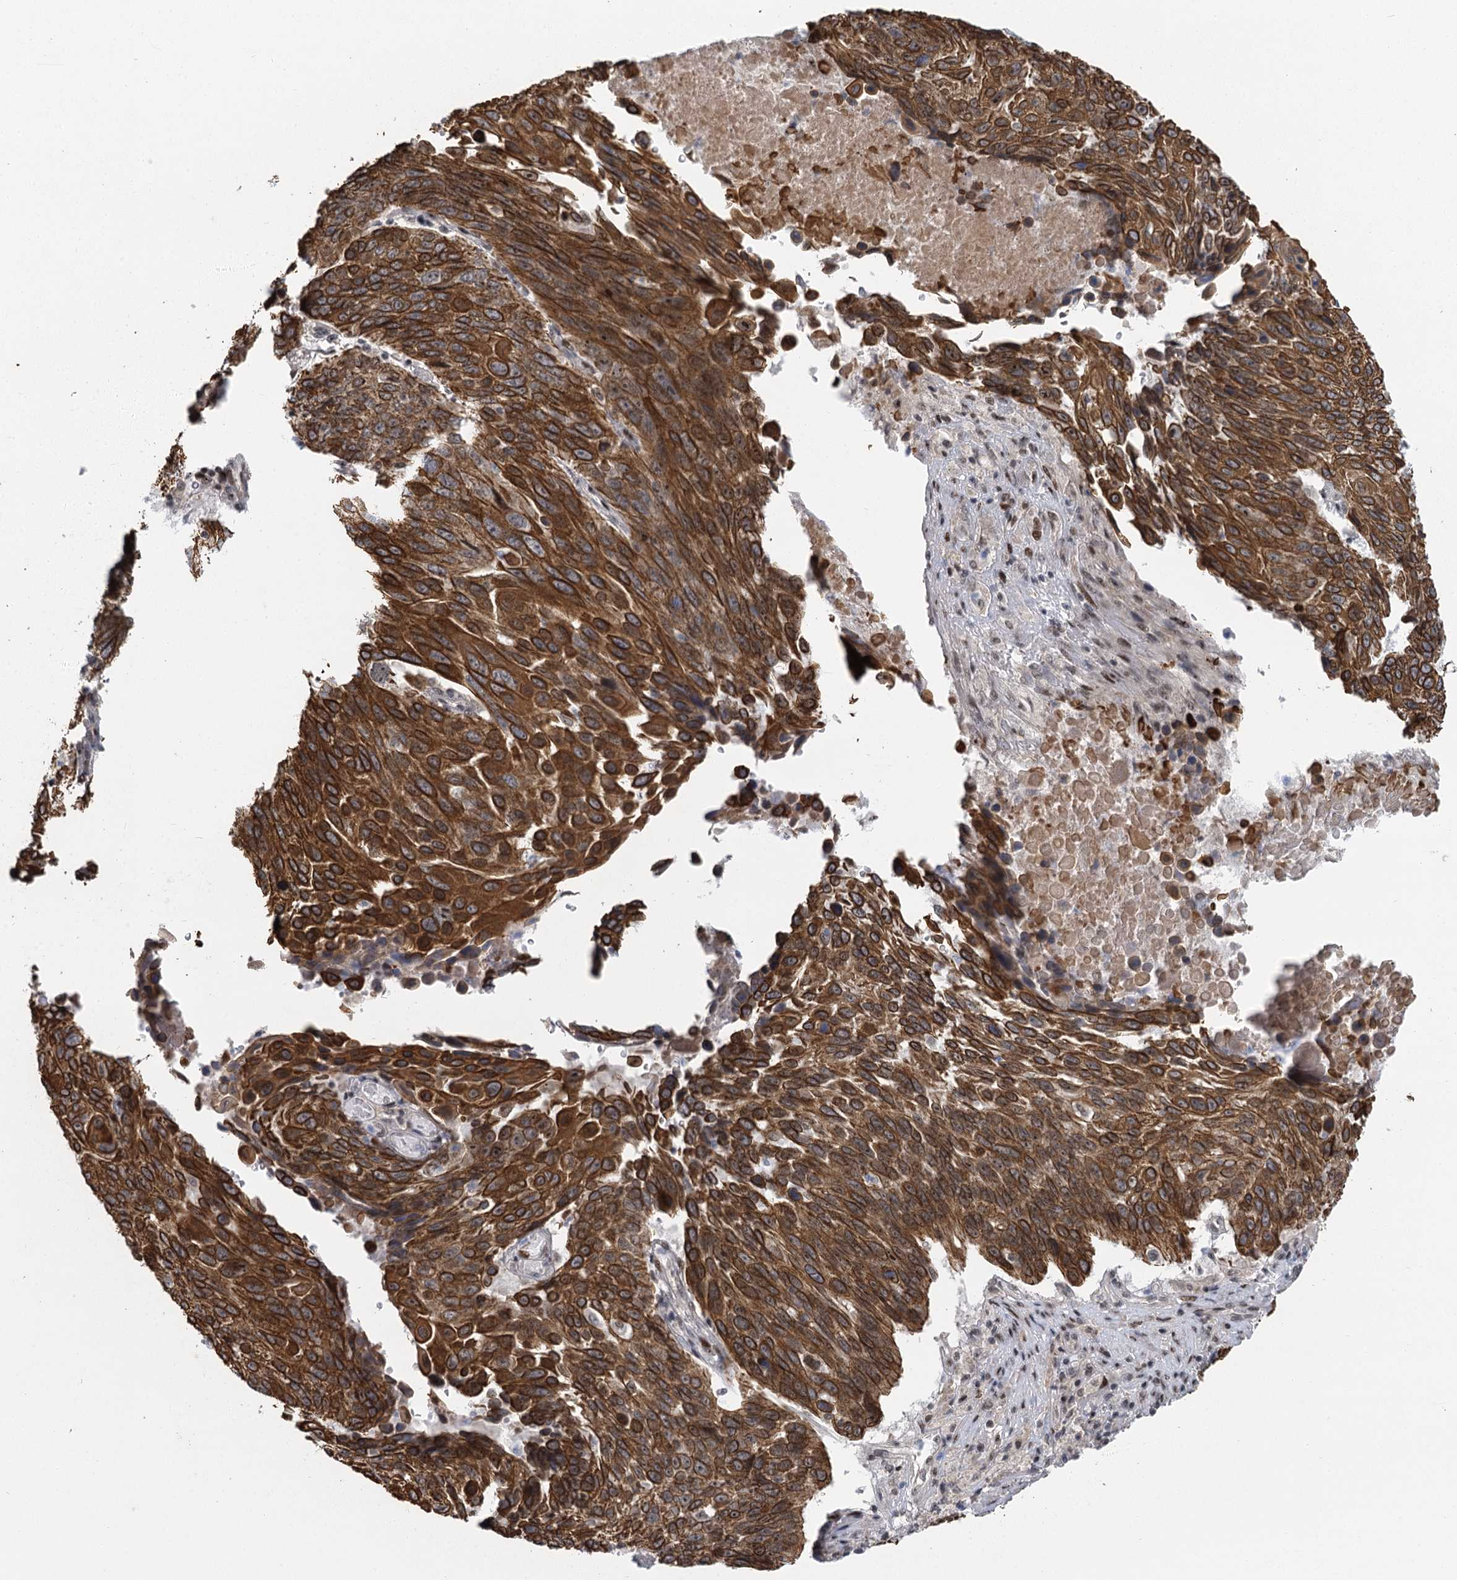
{"staining": {"intensity": "strong", "quantity": ">75%", "location": "cytoplasmic/membranous"}, "tissue": "lung cancer", "cell_type": "Tumor cells", "image_type": "cancer", "snomed": [{"axis": "morphology", "description": "Squamous cell carcinoma, NOS"}, {"axis": "topography", "description": "Lung"}], "caption": "Protein staining of squamous cell carcinoma (lung) tissue shows strong cytoplasmic/membranous staining in about >75% of tumor cells.", "gene": "IL11RA", "patient": {"sex": "male", "age": 66}}